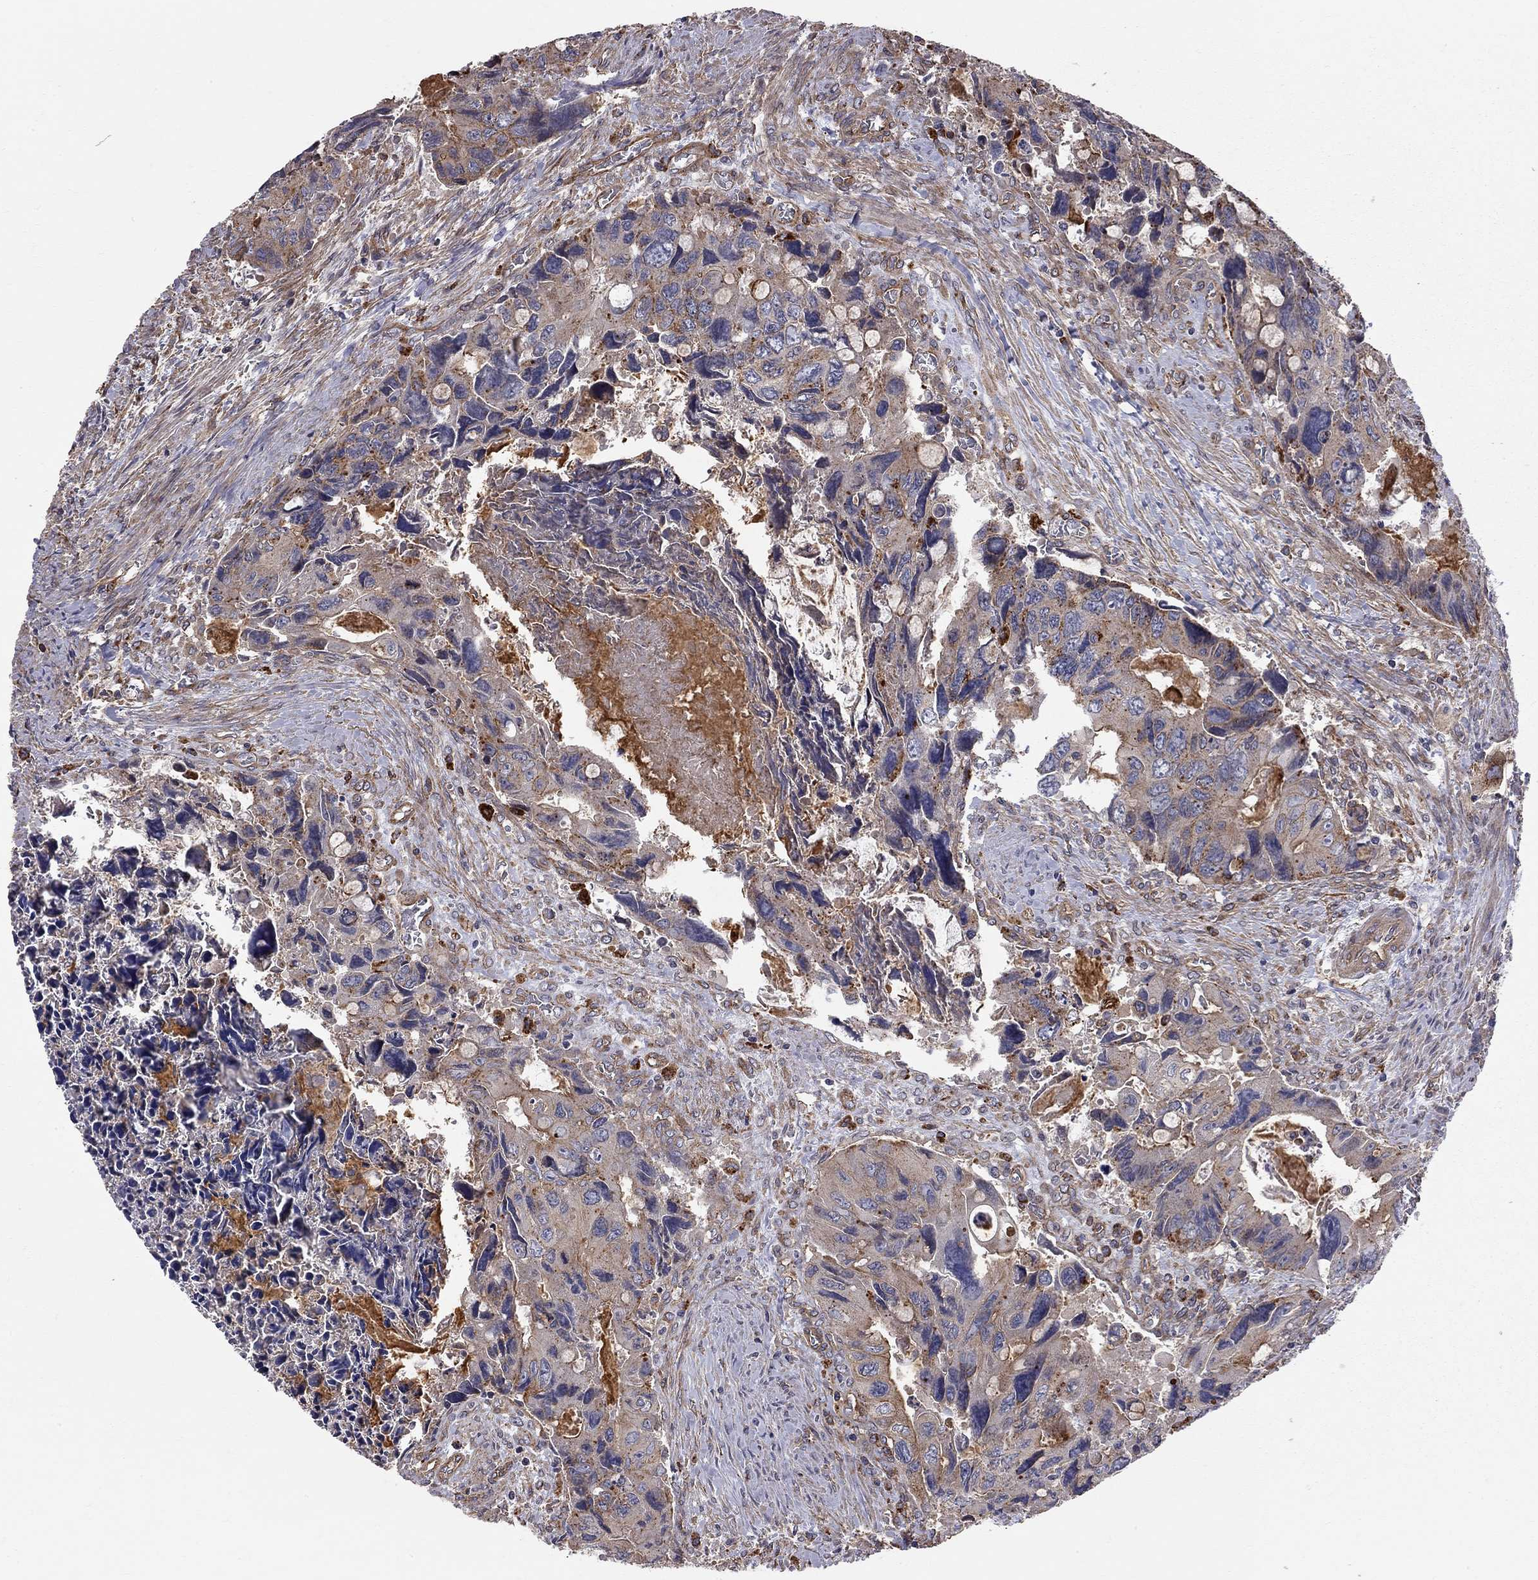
{"staining": {"intensity": "moderate", "quantity": "<25%", "location": "cytoplasmic/membranous"}, "tissue": "colorectal cancer", "cell_type": "Tumor cells", "image_type": "cancer", "snomed": [{"axis": "morphology", "description": "Adenocarcinoma, NOS"}, {"axis": "topography", "description": "Rectum"}], "caption": "The photomicrograph demonstrates immunohistochemical staining of colorectal adenocarcinoma. There is moderate cytoplasmic/membranous expression is appreciated in approximately <25% of tumor cells. (IHC, brightfield microscopy, high magnification).", "gene": "RASEF", "patient": {"sex": "male", "age": 62}}